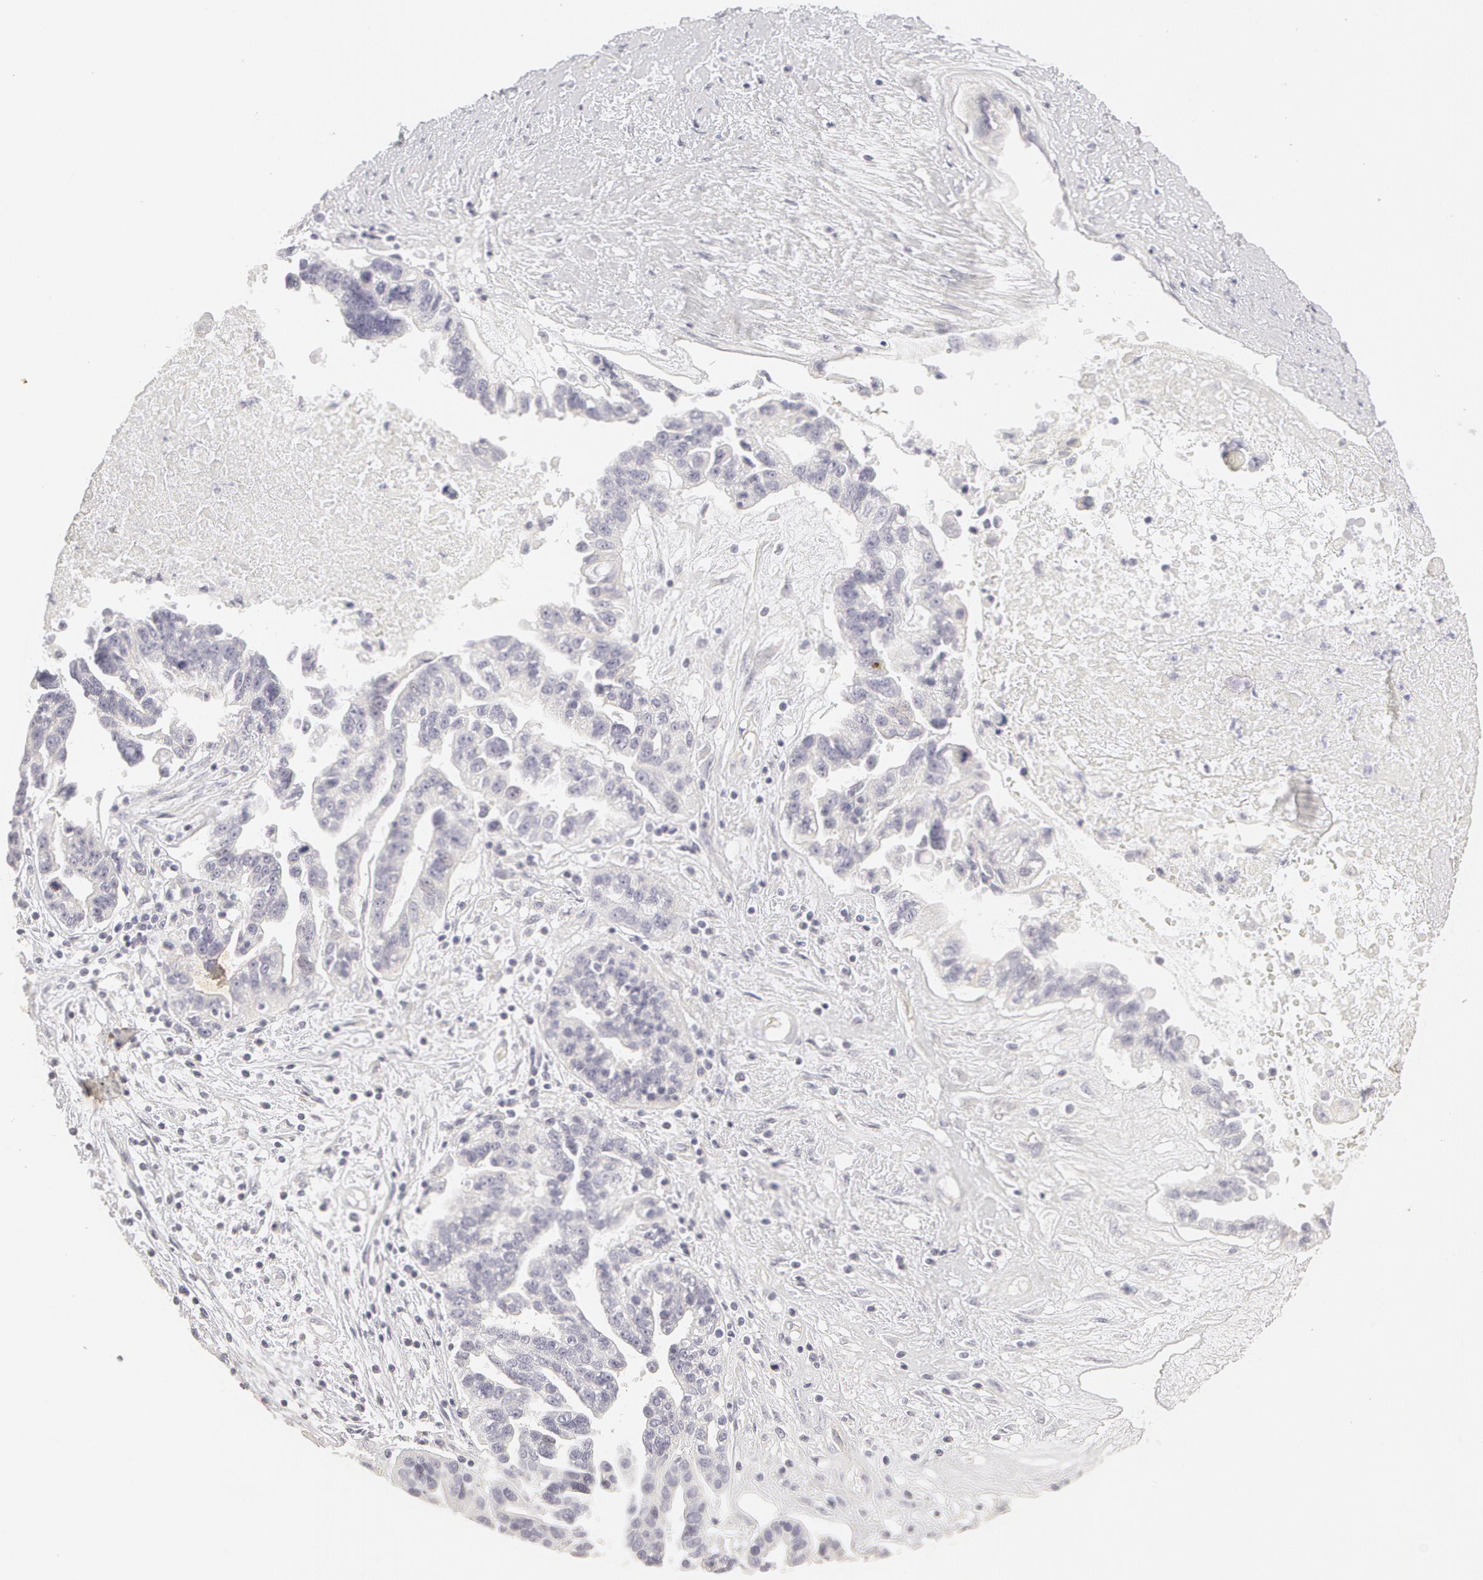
{"staining": {"intensity": "negative", "quantity": "none", "location": "none"}, "tissue": "ovarian cancer", "cell_type": "Tumor cells", "image_type": "cancer", "snomed": [{"axis": "morphology", "description": "Carcinoma, endometroid"}, {"axis": "morphology", "description": "Cystadenocarcinoma, serous, NOS"}, {"axis": "topography", "description": "Ovary"}], "caption": "Tumor cells are negative for protein expression in human ovarian cancer (serous cystadenocarcinoma).", "gene": "ABCB1", "patient": {"sex": "female", "age": 45}}